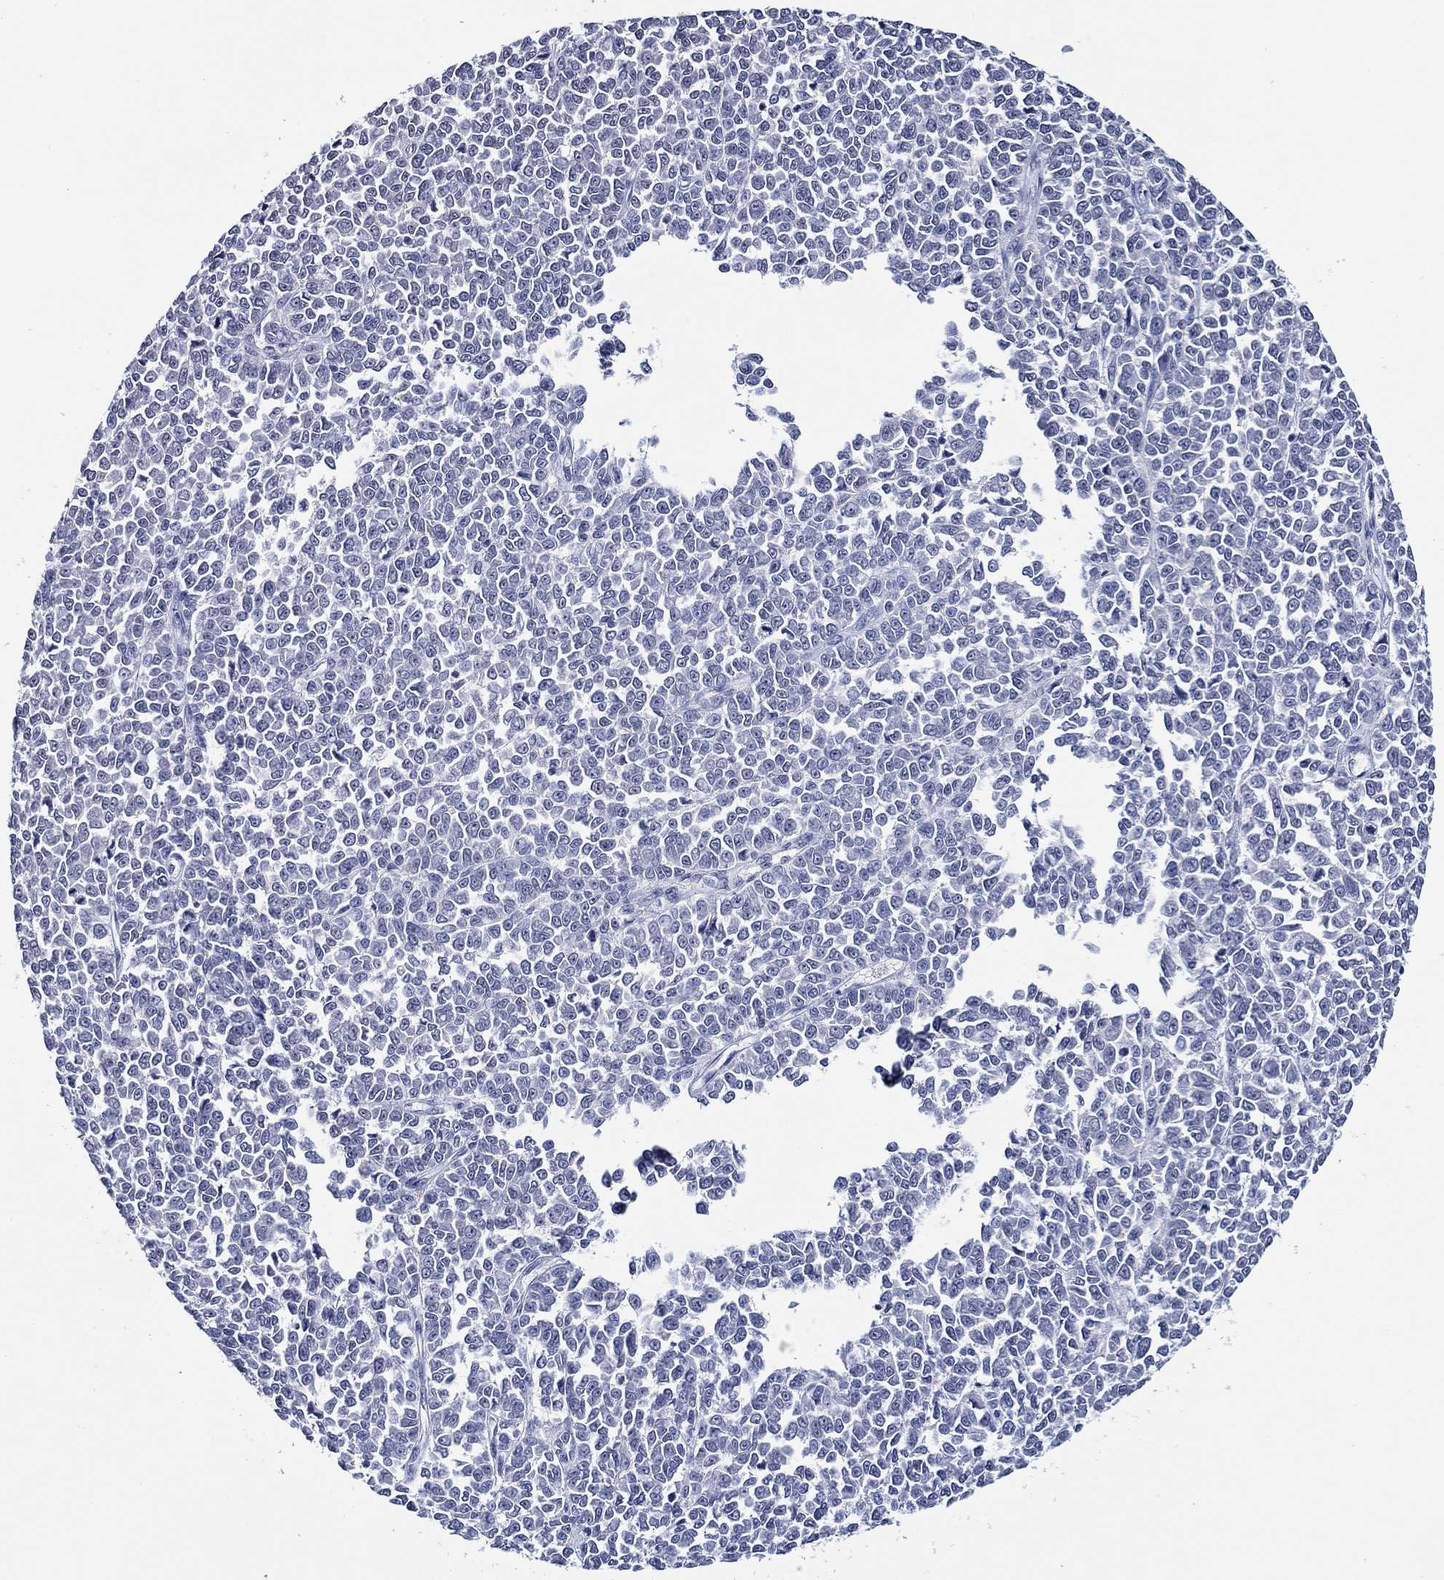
{"staining": {"intensity": "negative", "quantity": "none", "location": "none"}, "tissue": "melanoma", "cell_type": "Tumor cells", "image_type": "cancer", "snomed": [{"axis": "morphology", "description": "Malignant melanoma, NOS"}, {"axis": "topography", "description": "Skin"}], "caption": "An image of malignant melanoma stained for a protein demonstrates no brown staining in tumor cells.", "gene": "GATA2", "patient": {"sex": "female", "age": 95}}